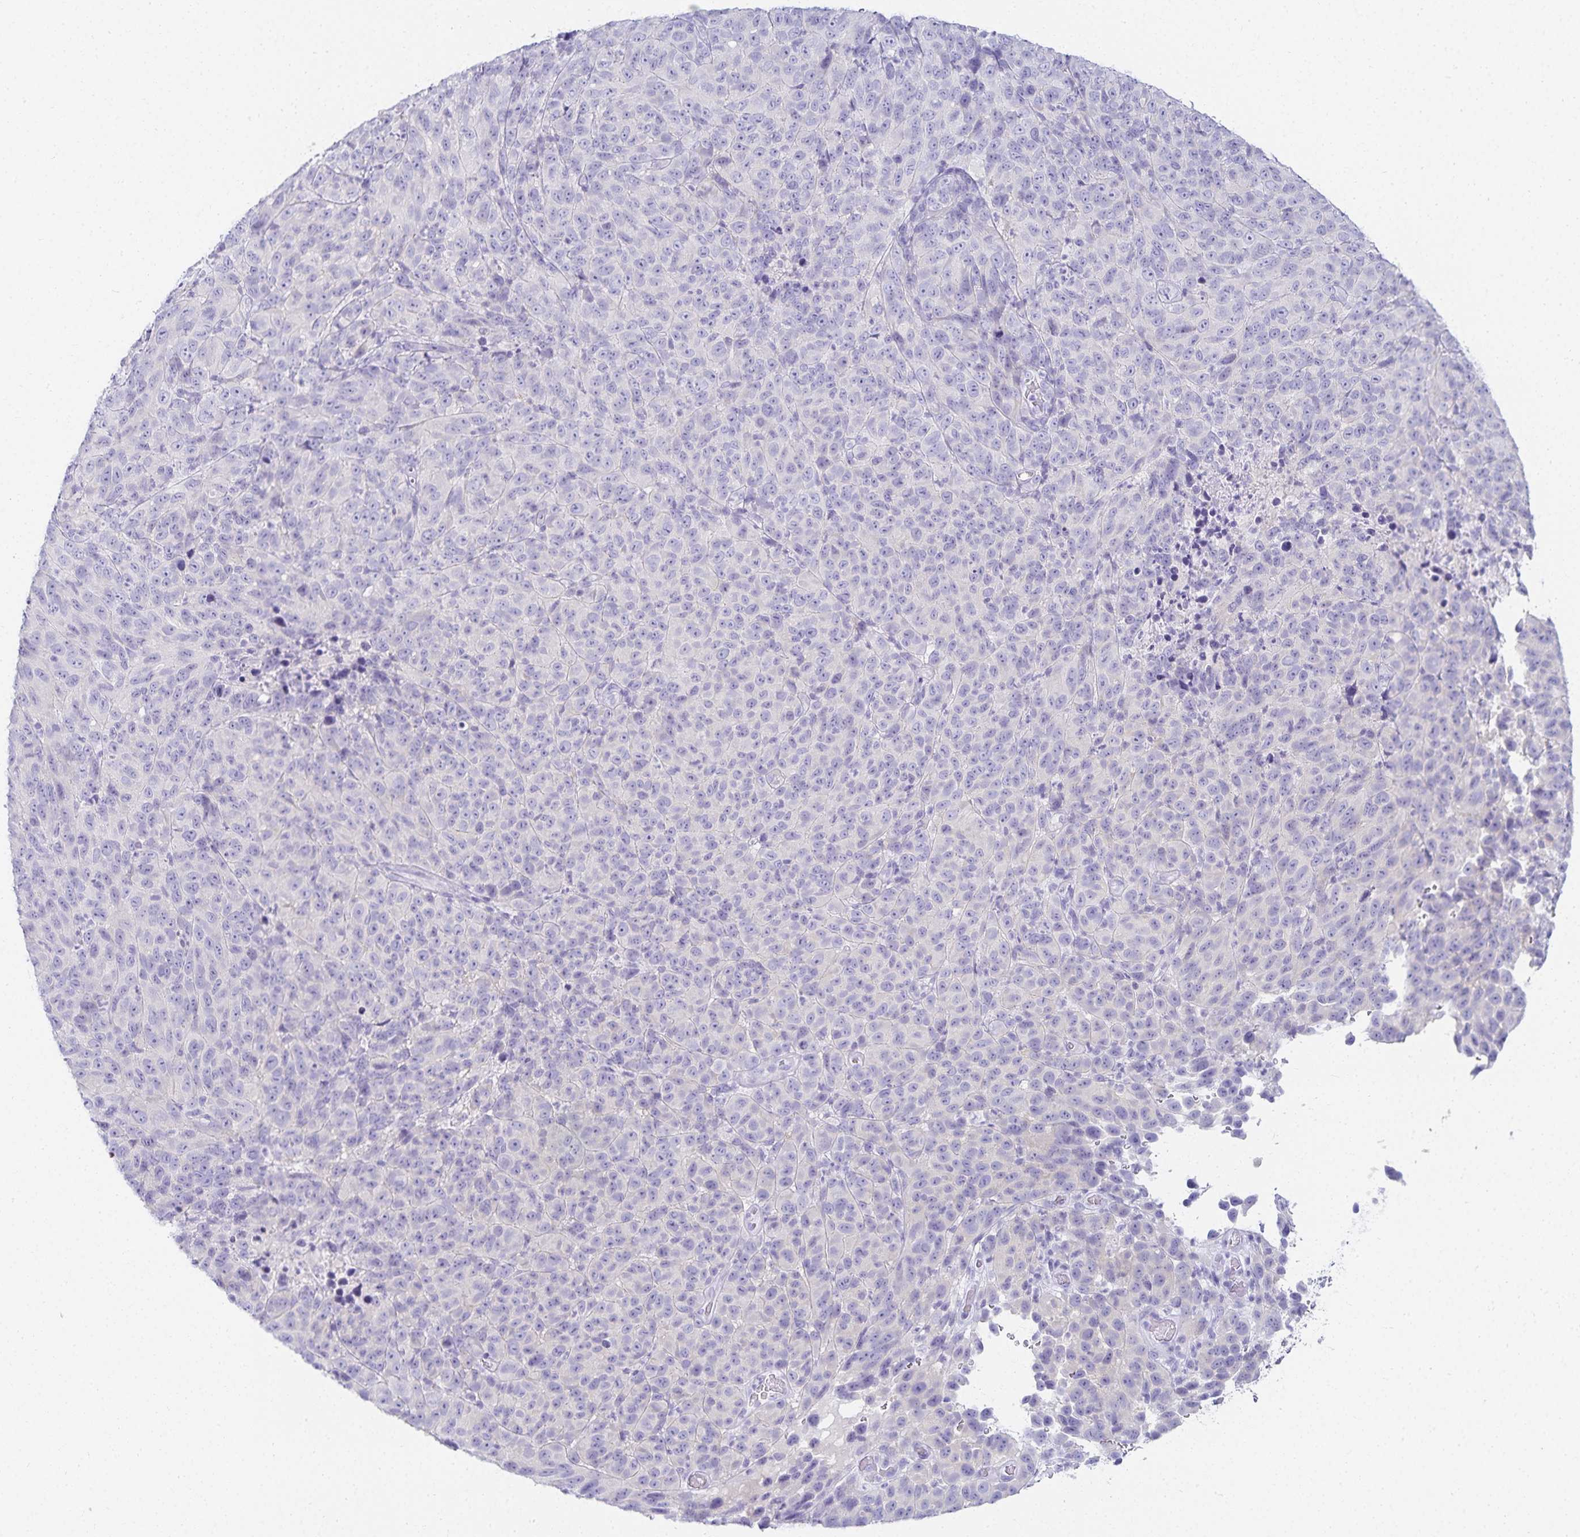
{"staining": {"intensity": "negative", "quantity": "none", "location": "none"}, "tissue": "melanoma", "cell_type": "Tumor cells", "image_type": "cancer", "snomed": [{"axis": "morphology", "description": "Malignant melanoma, NOS"}, {"axis": "topography", "description": "Skin"}], "caption": "DAB immunohistochemical staining of melanoma demonstrates no significant positivity in tumor cells.", "gene": "GP2", "patient": {"sex": "male", "age": 85}}